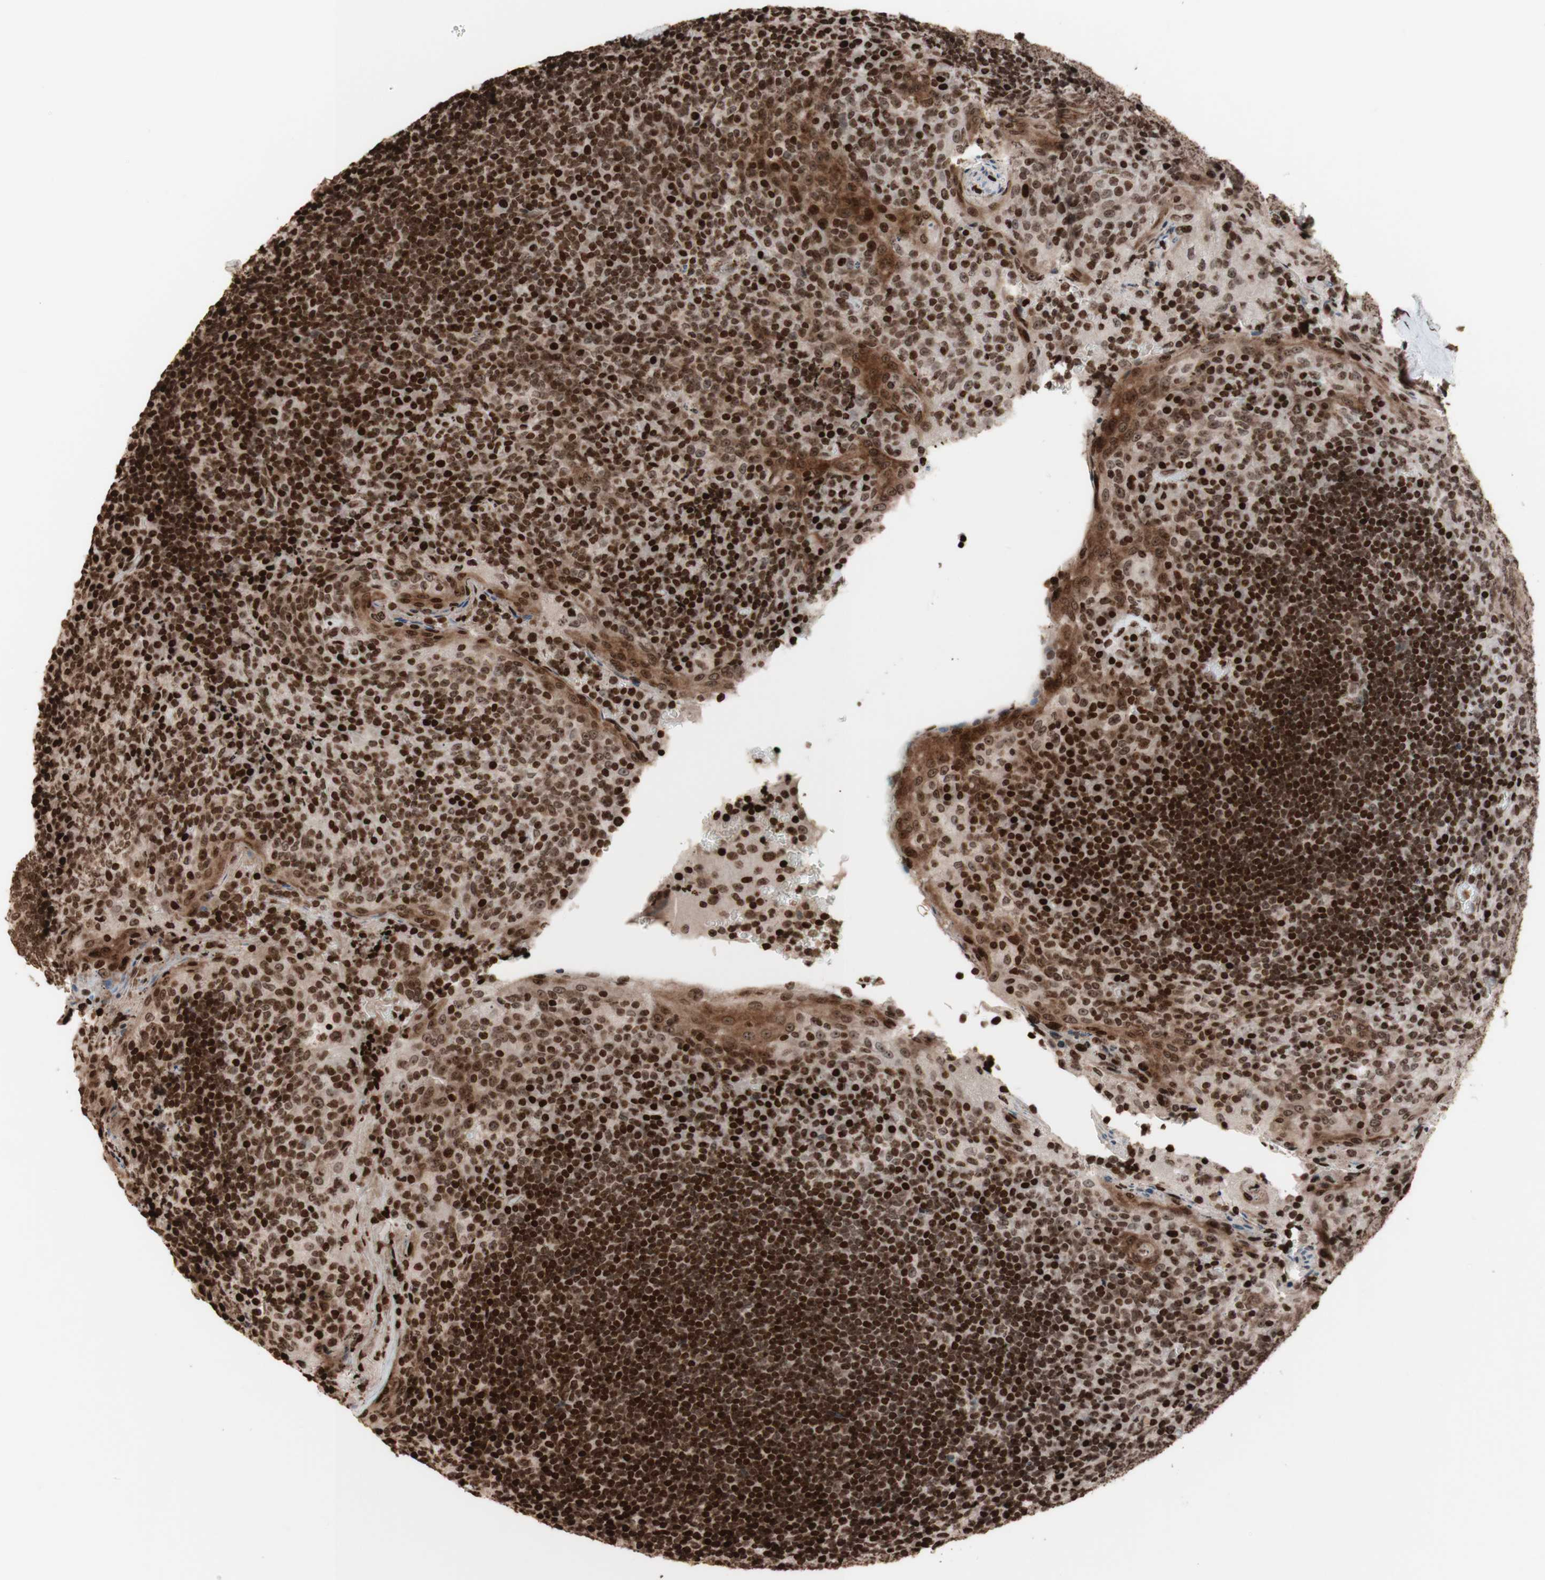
{"staining": {"intensity": "moderate", "quantity": ">75%", "location": "cytoplasmic/membranous,nuclear"}, "tissue": "tonsil", "cell_type": "Germinal center cells", "image_type": "normal", "snomed": [{"axis": "morphology", "description": "Normal tissue, NOS"}, {"axis": "topography", "description": "Tonsil"}], "caption": "This micrograph demonstrates IHC staining of benign tonsil, with medium moderate cytoplasmic/membranous,nuclear expression in approximately >75% of germinal center cells.", "gene": "NCAPD2", "patient": {"sex": "male", "age": 17}}